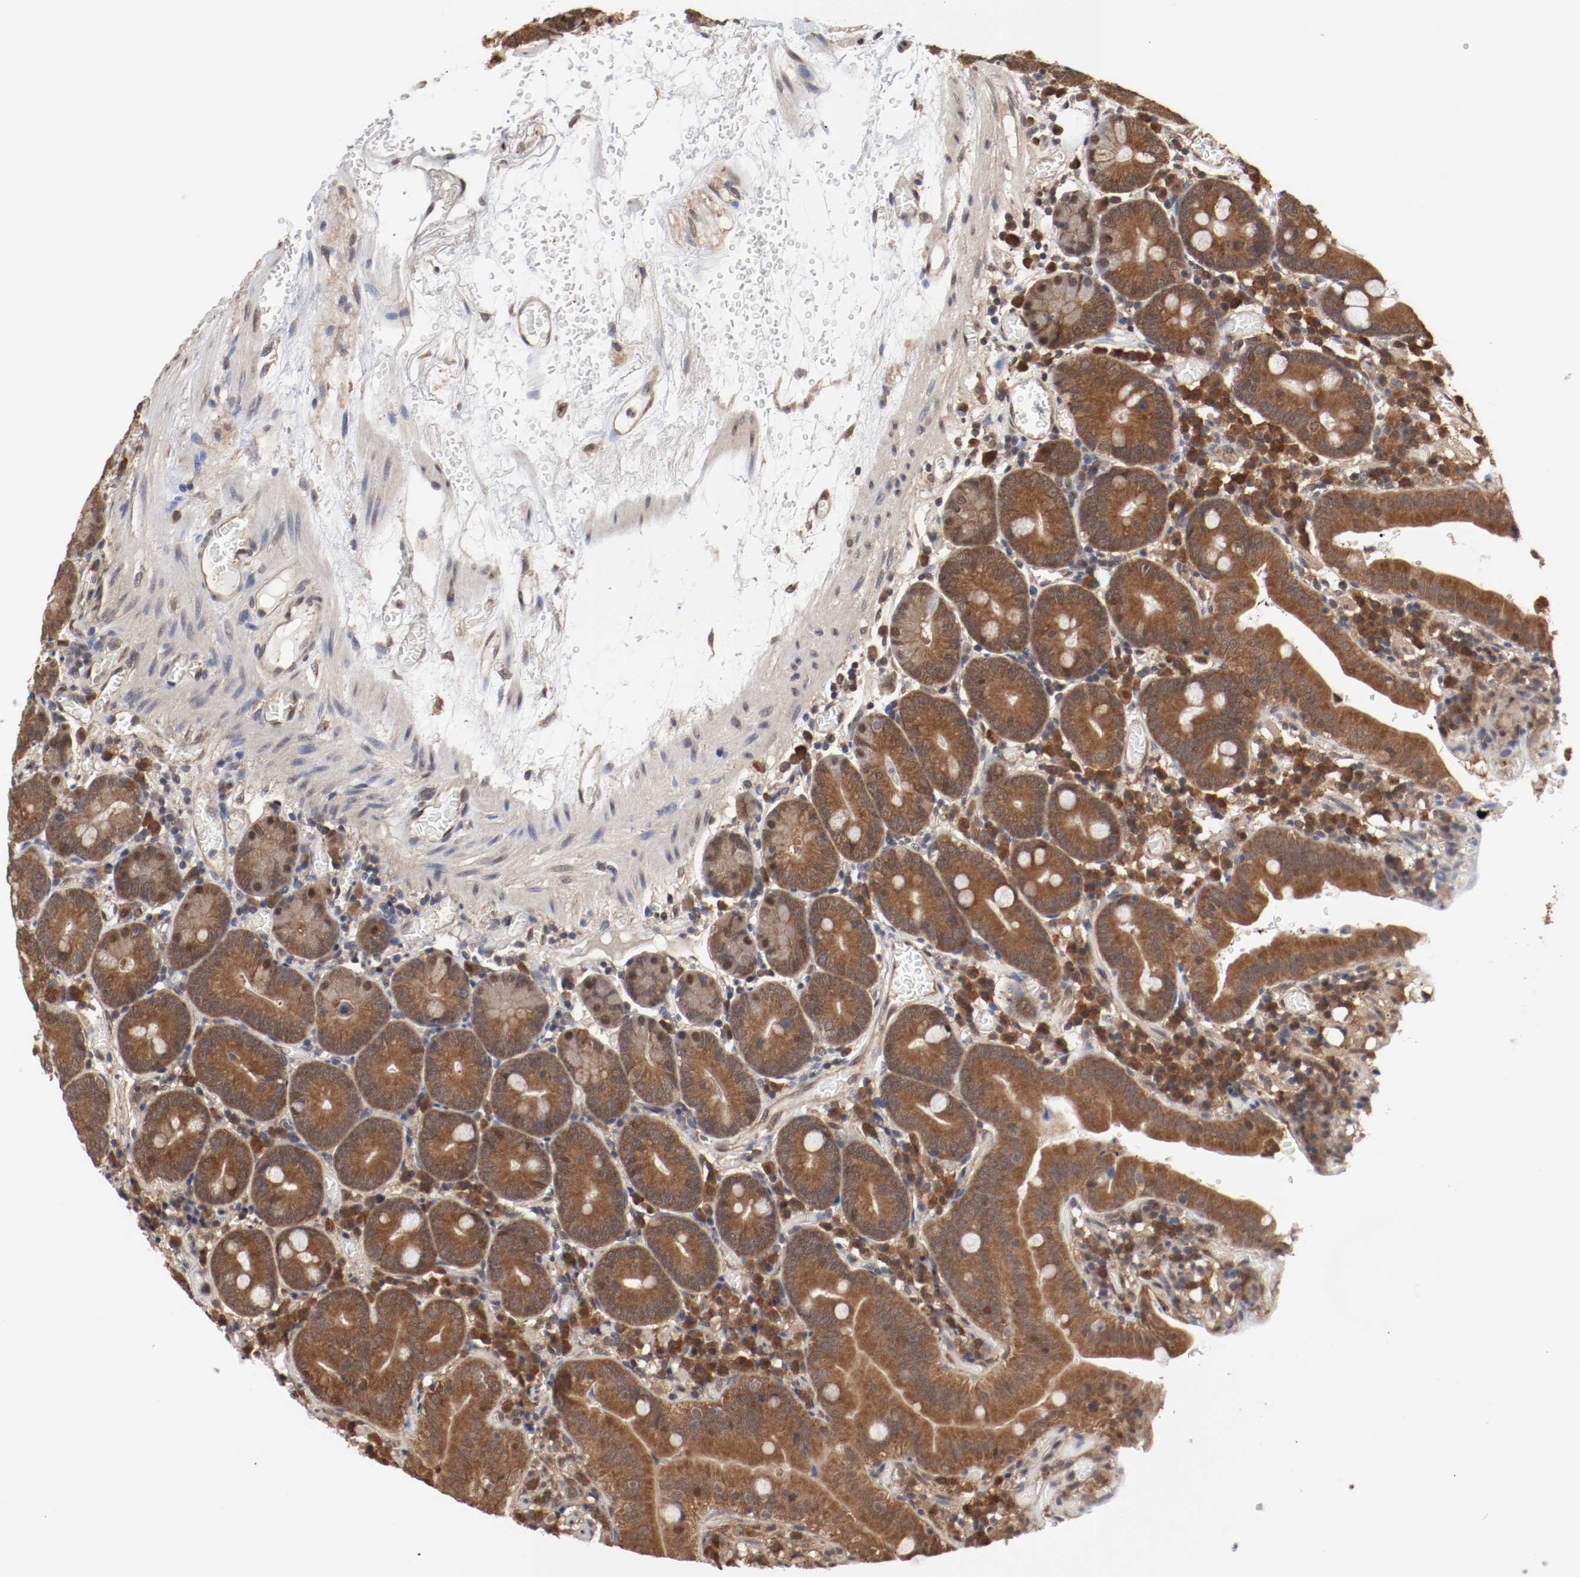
{"staining": {"intensity": "moderate", "quantity": ">75%", "location": "cytoplasmic/membranous,nuclear"}, "tissue": "small intestine", "cell_type": "Glandular cells", "image_type": "normal", "snomed": [{"axis": "morphology", "description": "Normal tissue, NOS"}, {"axis": "topography", "description": "Small intestine"}], "caption": "A photomicrograph of small intestine stained for a protein demonstrates moderate cytoplasmic/membranous,nuclear brown staining in glandular cells. The protein of interest is stained brown, and the nuclei are stained in blue (DAB IHC with brightfield microscopy, high magnification).", "gene": "AFG3L2", "patient": {"sex": "male", "age": 71}}